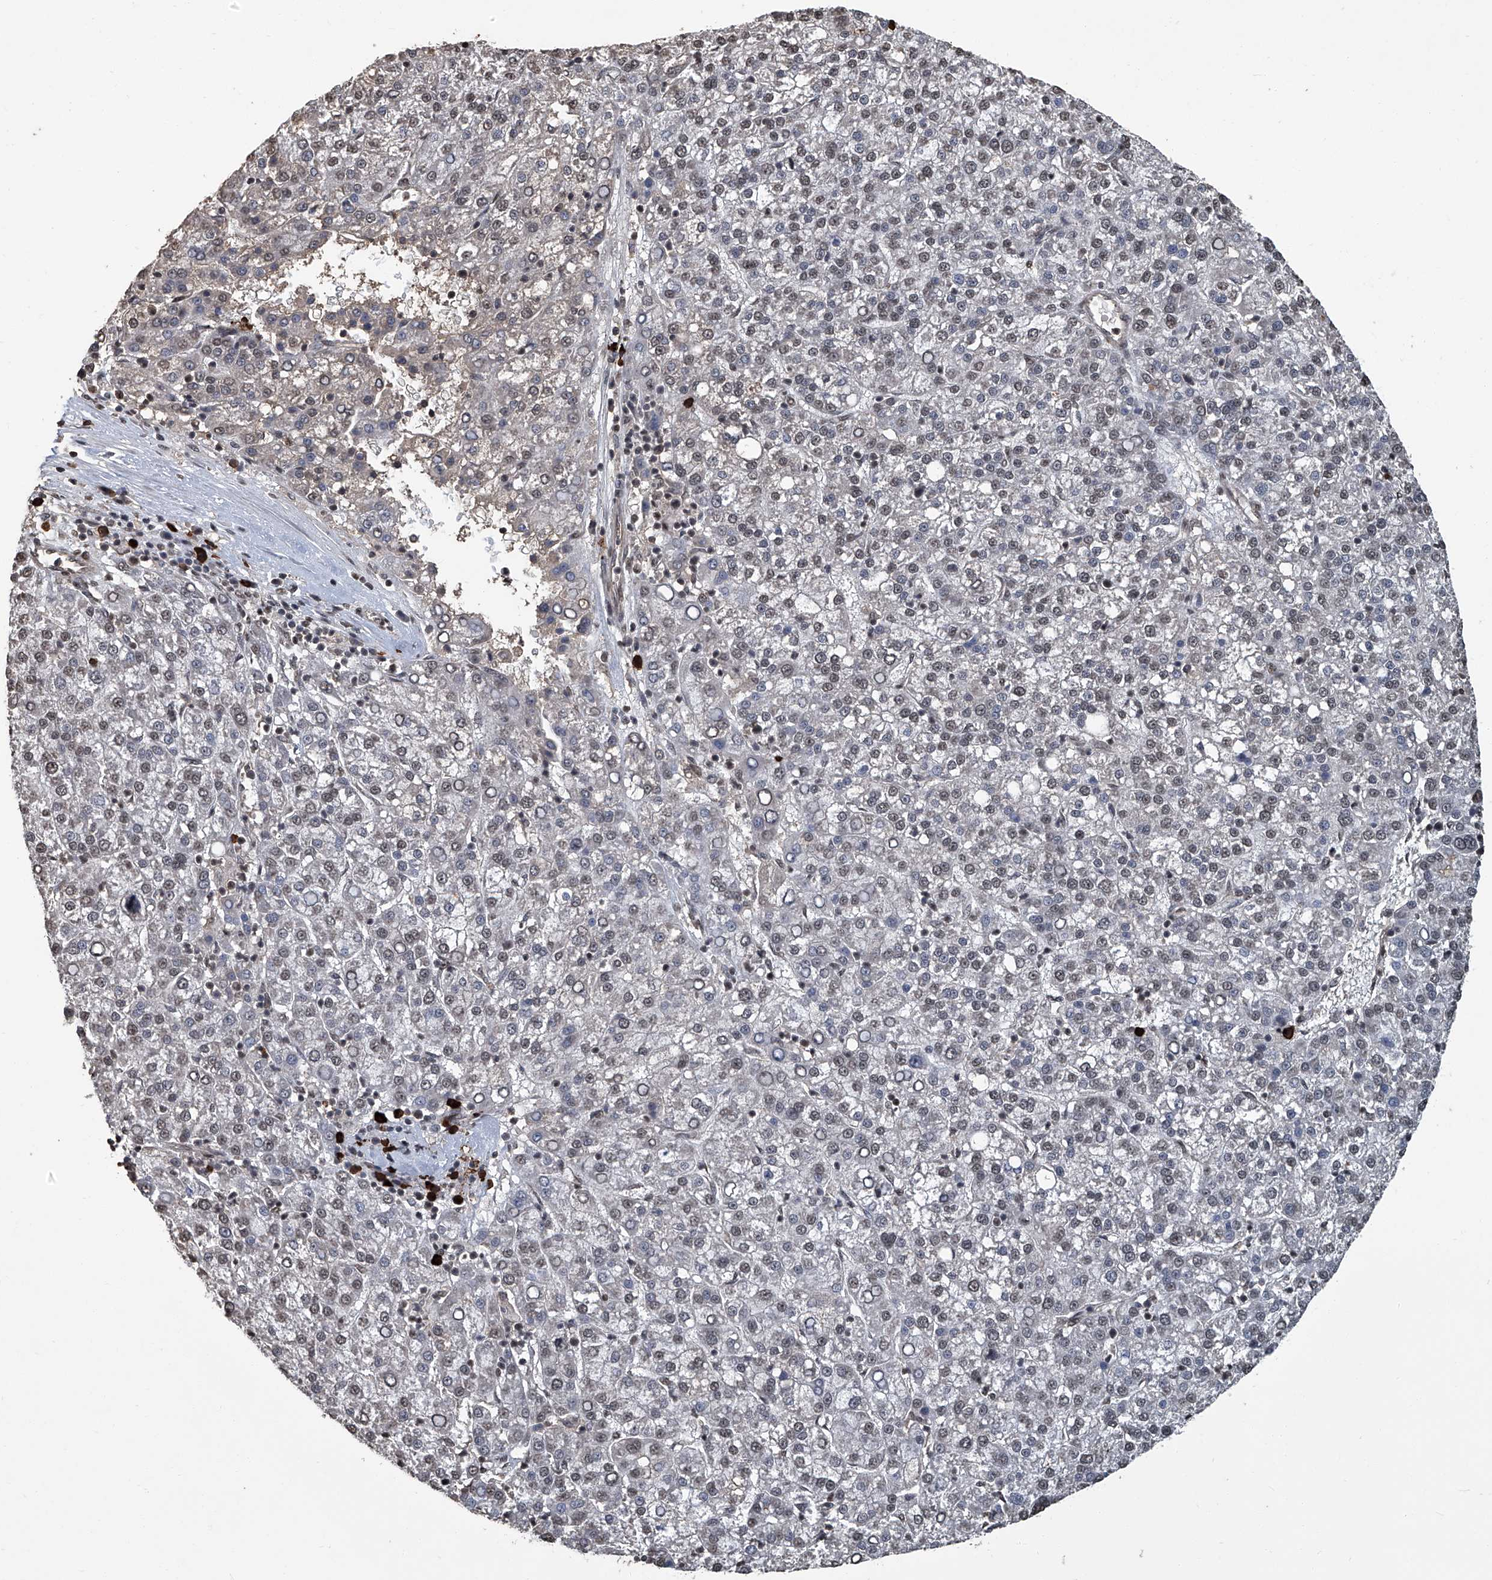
{"staining": {"intensity": "weak", "quantity": "<25%", "location": "nuclear"}, "tissue": "liver cancer", "cell_type": "Tumor cells", "image_type": "cancer", "snomed": [{"axis": "morphology", "description": "Carcinoma, Hepatocellular, NOS"}, {"axis": "topography", "description": "Liver"}], "caption": "This is an IHC photomicrograph of liver cancer (hepatocellular carcinoma). There is no positivity in tumor cells.", "gene": "GPR132", "patient": {"sex": "female", "age": 58}}